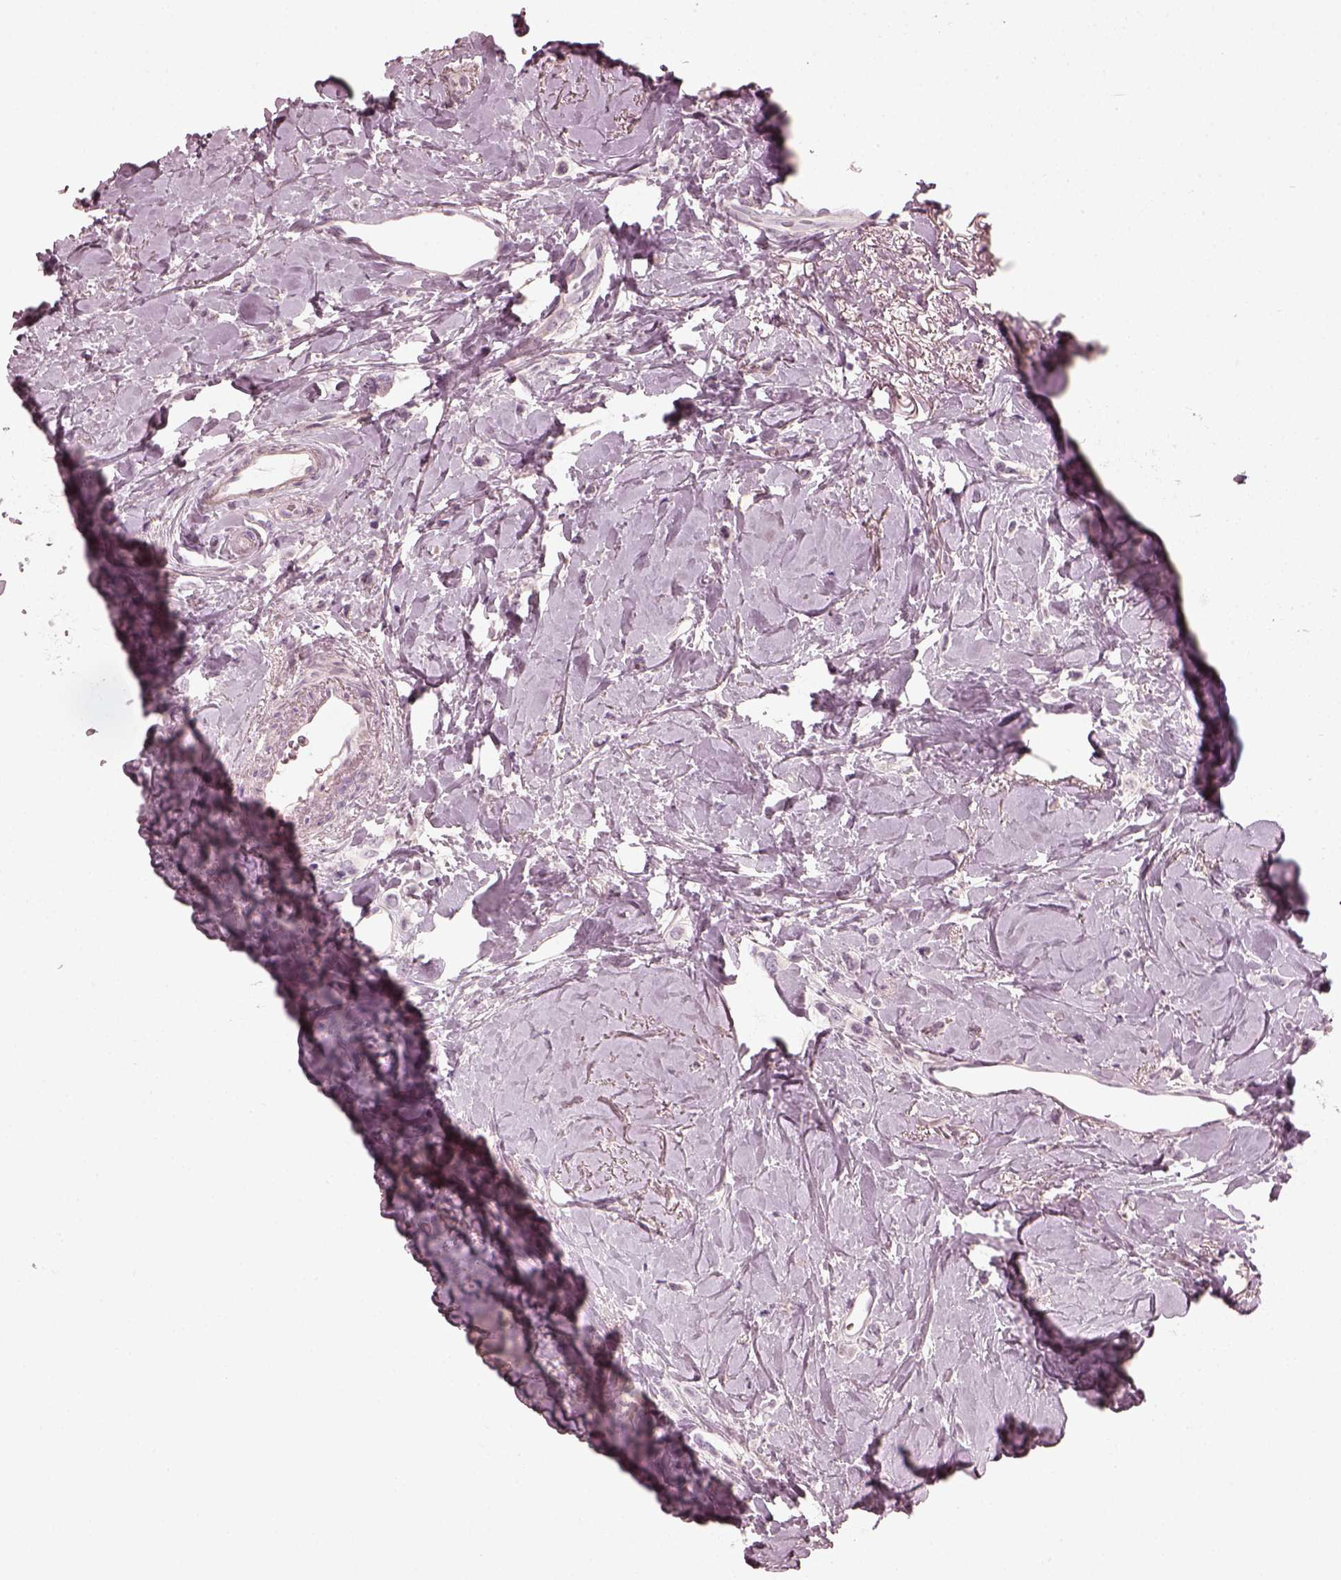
{"staining": {"intensity": "negative", "quantity": "none", "location": "none"}, "tissue": "breast cancer", "cell_type": "Tumor cells", "image_type": "cancer", "snomed": [{"axis": "morphology", "description": "Lobular carcinoma"}, {"axis": "topography", "description": "Breast"}], "caption": "This is a photomicrograph of immunohistochemistry staining of breast lobular carcinoma, which shows no expression in tumor cells.", "gene": "OPTC", "patient": {"sex": "female", "age": 66}}